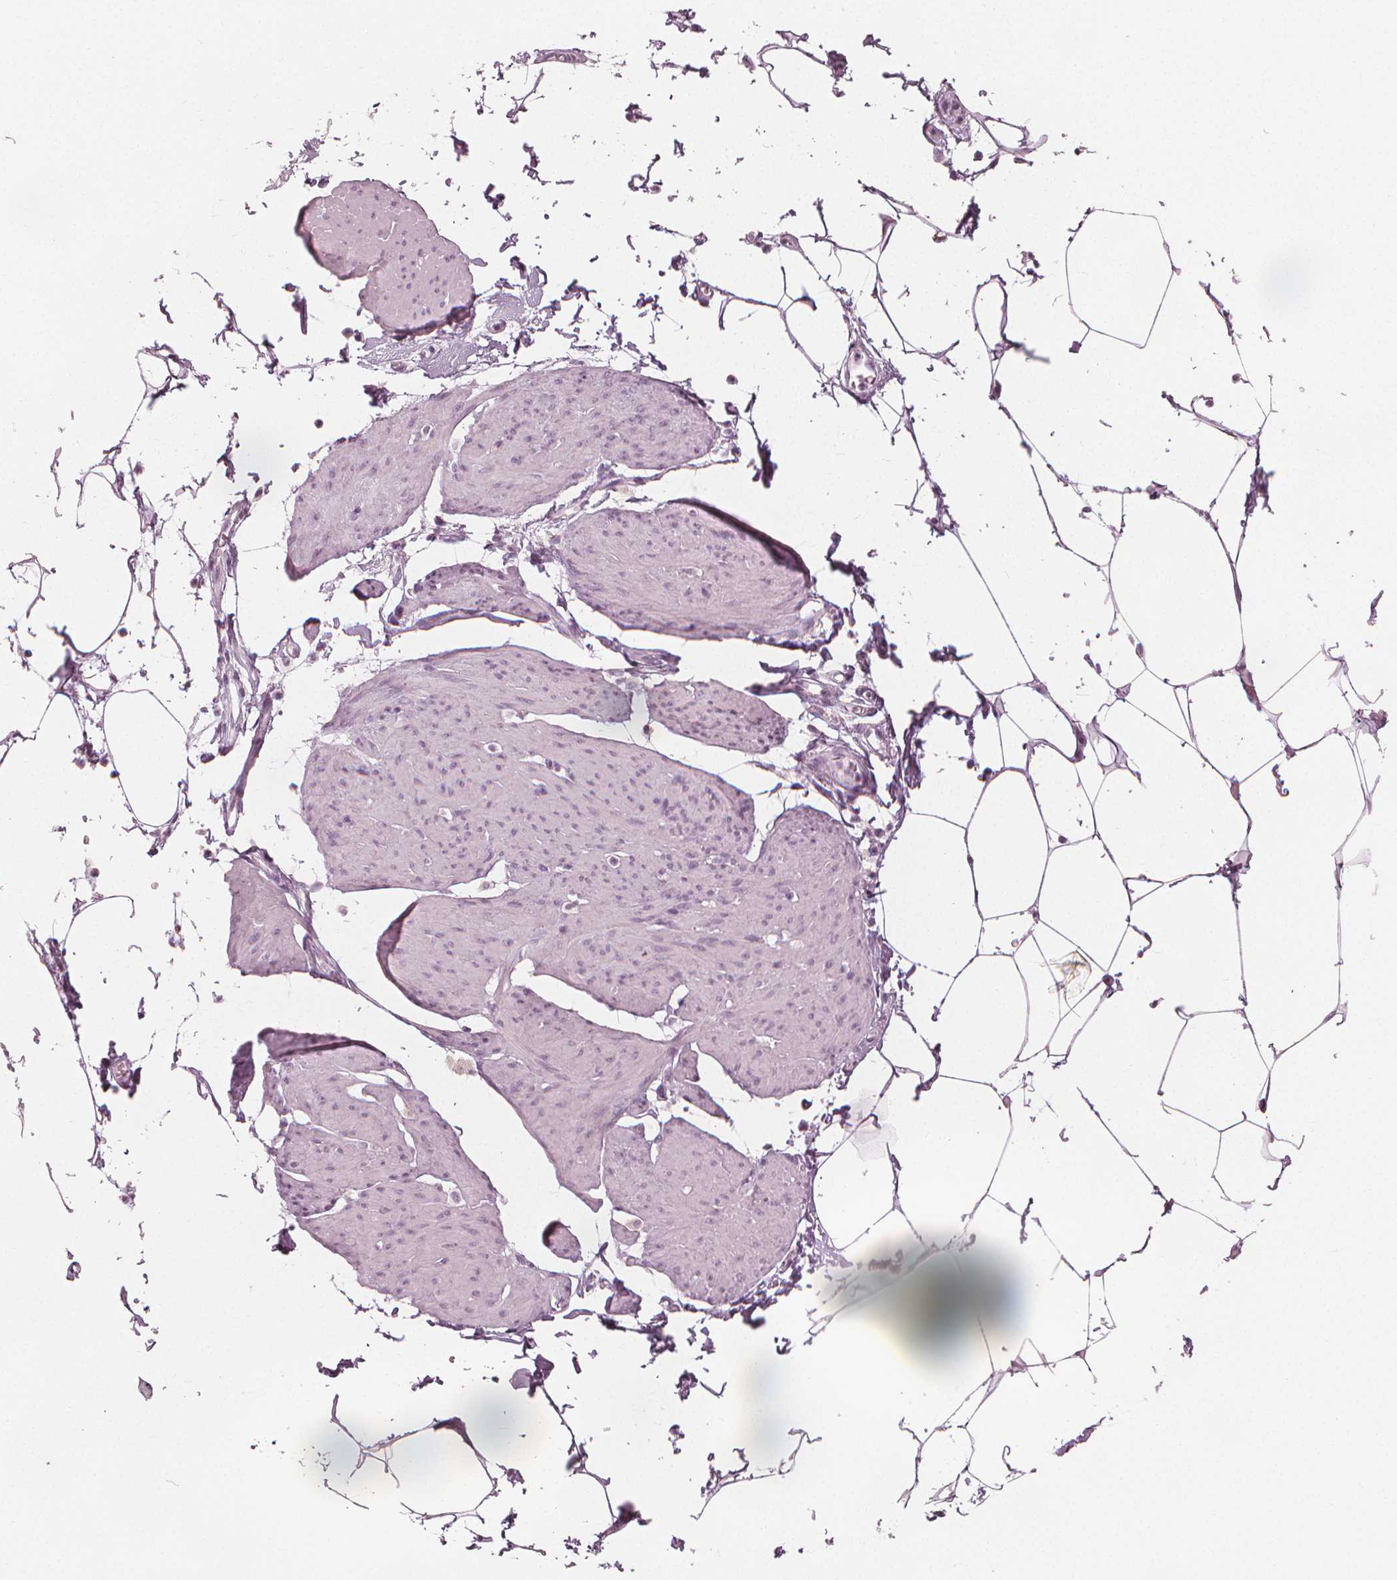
{"staining": {"intensity": "negative", "quantity": "none", "location": "none"}, "tissue": "smooth muscle", "cell_type": "Smooth muscle cells", "image_type": "normal", "snomed": [{"axis": "morphology", "description": "Normal tissue, NOS"}, {"axis": "topography", "description": "Adipose tissue"}, {"axis": "topography", "description": "Smooth muscle"}, {"axis": "topography", "description": "Peripheral nerve tissue"}], "caption": "An image of smooth muscle stained for a protein exhibits no brown staining in smooth muscle cells.", "gene": "PAEP", "patient": {"sex": "male", "age": 83}}